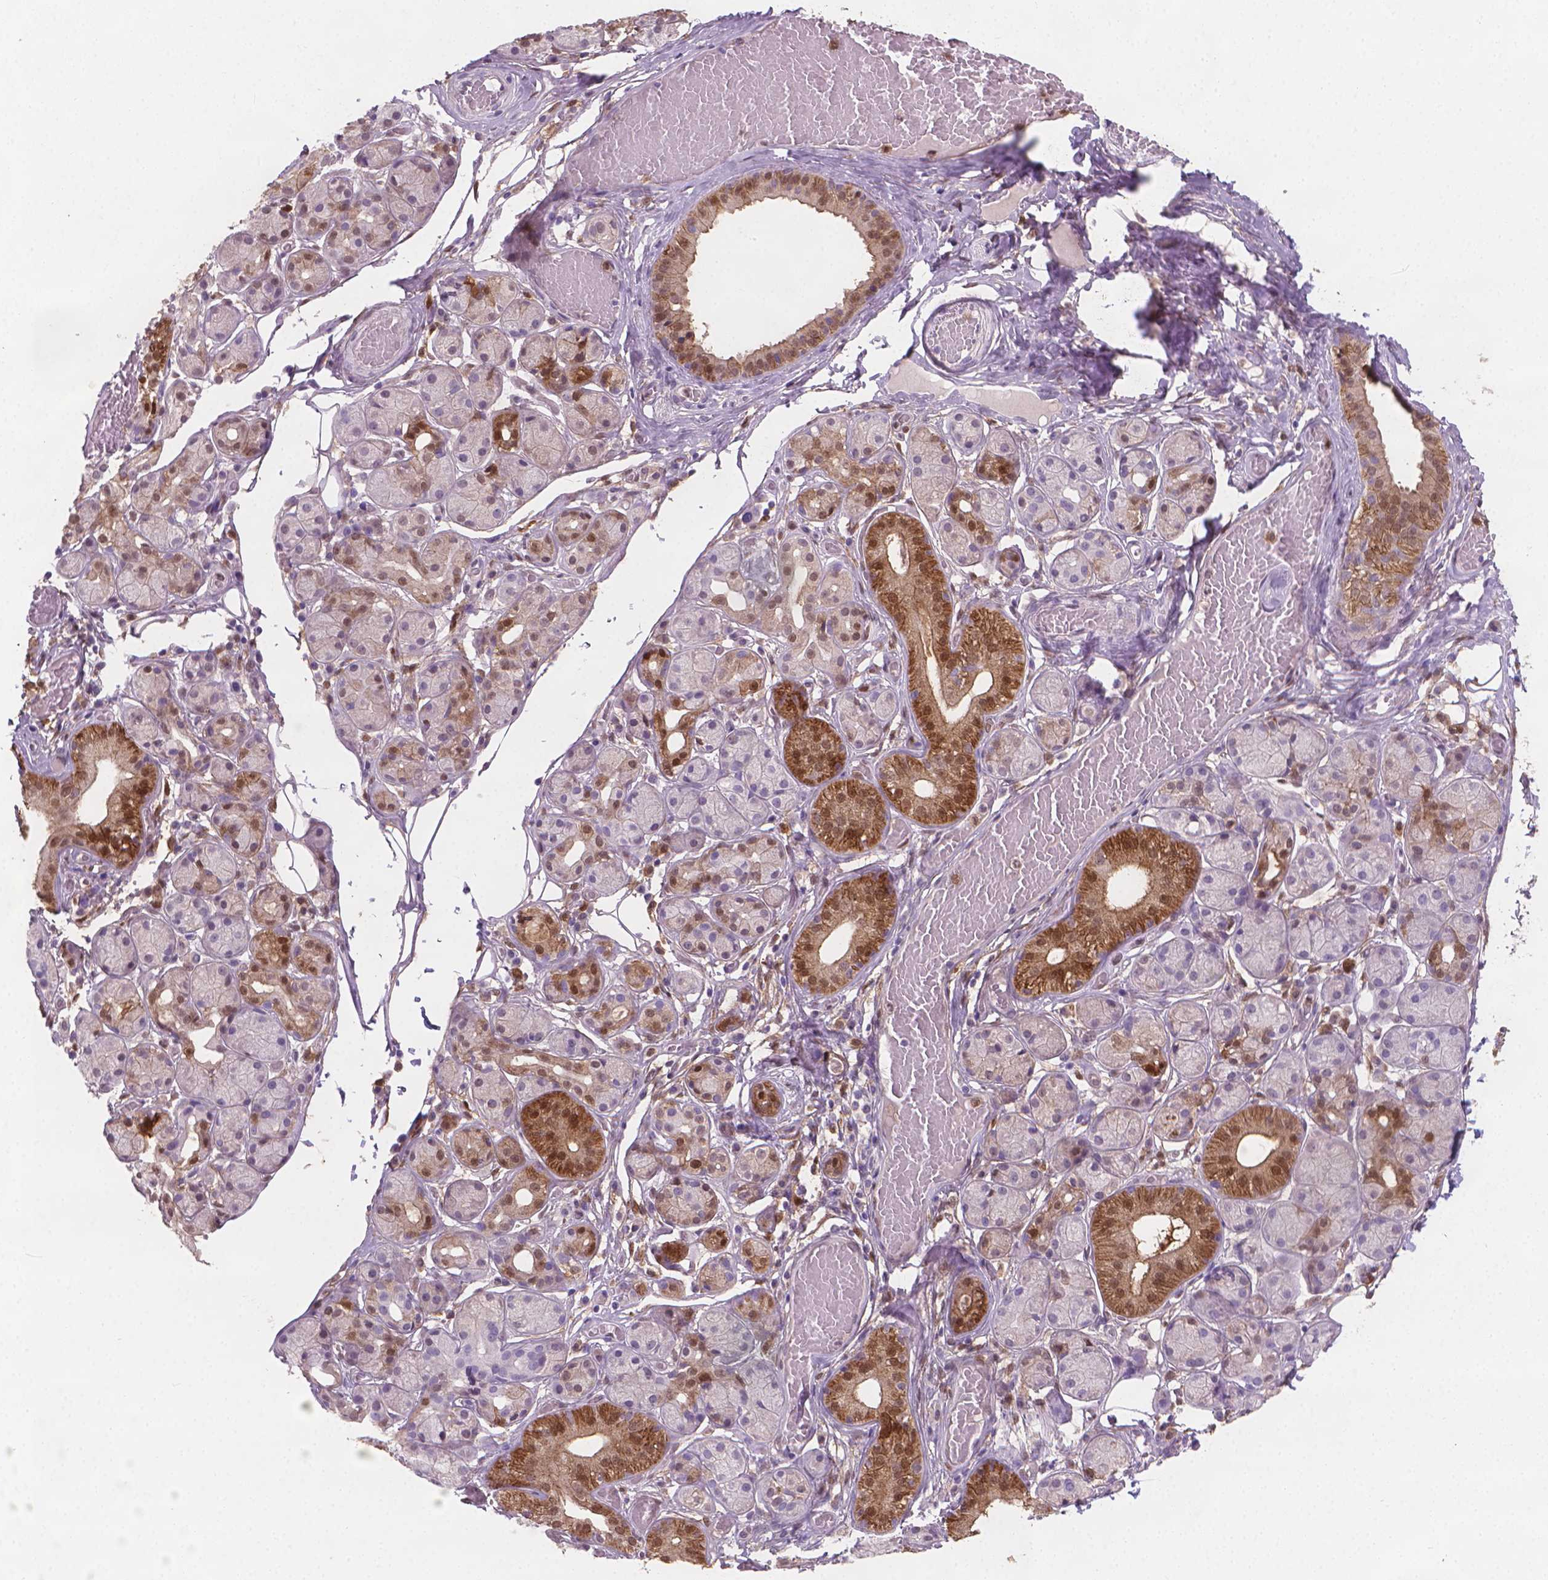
{"staining": {"intensity": "moderate", "quantity": "<25%", "location": "cytoplasmic/membranous,nuclear"}, "tissue": "salivary gland", "cell_type": "Glandular cells", "image_type": "normal", "snomed": [{"axis": "morphology", "description": "Normal tissue, NOS"}, {"axis": "topography", "description": "Salivary gland"}, {"axis": "topography", "description": "Peripheral nerve tissue"}], "caption": "Immunohistochemical staining of benign human salivary gland exhibits low levels of moderate cytoplasmic/membranous,nuclear expression in approximately <25% of glandular cells. Using DAB (brown) and hematoxylin (blue) stains, captured at high magnification using brightfield microscopy.", "gene": "TNFAIP2", "patient": {"sex": "male", "age": 71}}